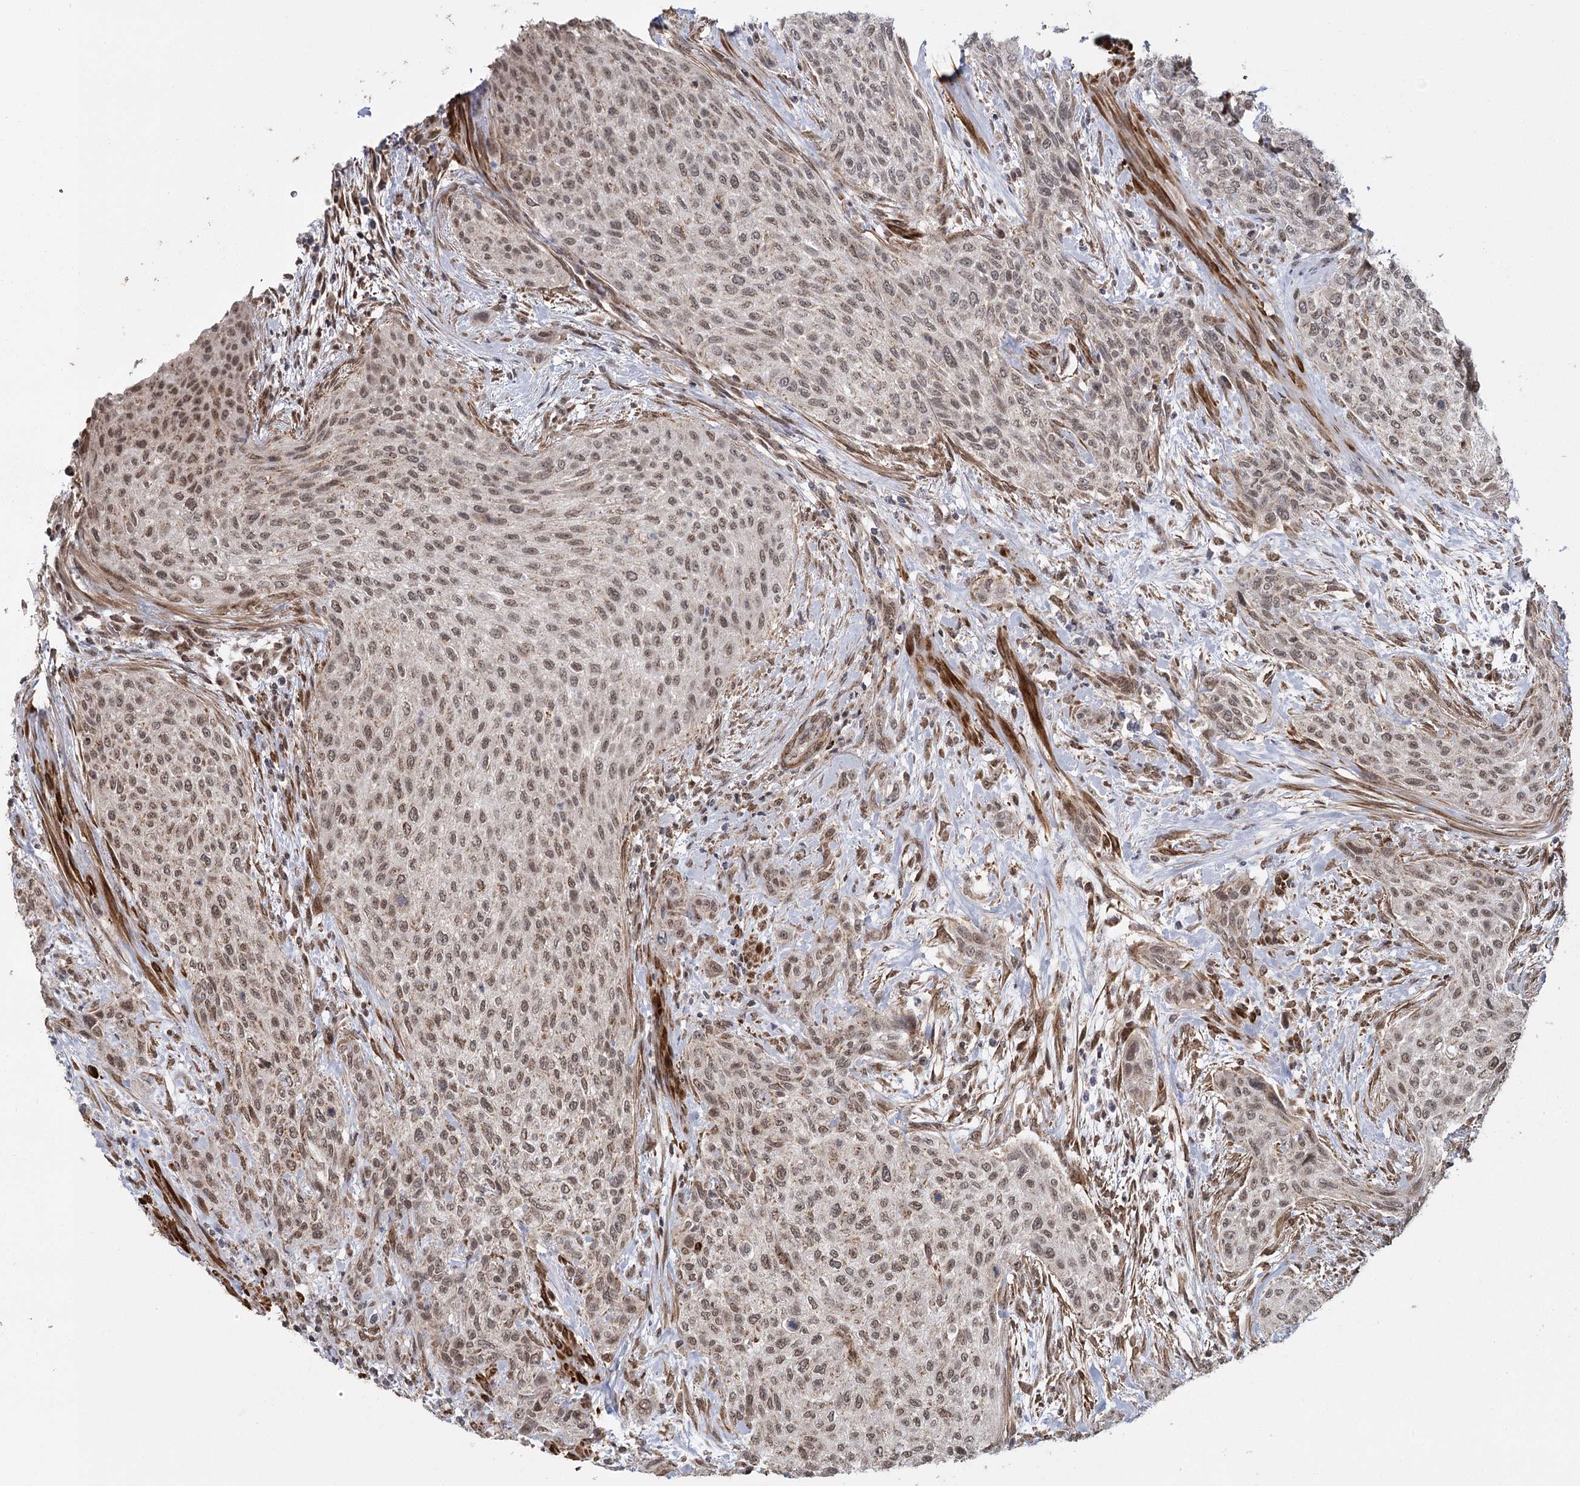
{"staining": {"intensity": "moderate", "quantity": ">75%", "location": "nuclear"}, "tissue": "urothelial cancer", "cell_type": "Tumor cells", "image_type": "cancer", "snomed": [{"axis": "morphology", "description": "Normal tissue, NOS"}, {"axis": "morphology", "description": "Urothelial carcinoma, NOS"}, {"axis": "topography", "description": "Urinary bladder"}, {"axis": "topography", "description": "Peripheral nerve tissue"}], "caption": "Protein staining shows moderate nuclear expression in about >75% of tumor cells in urothelial cancer.", "gene": "ZCCHC24", "patient": {"sex": "male", "age": 35}}